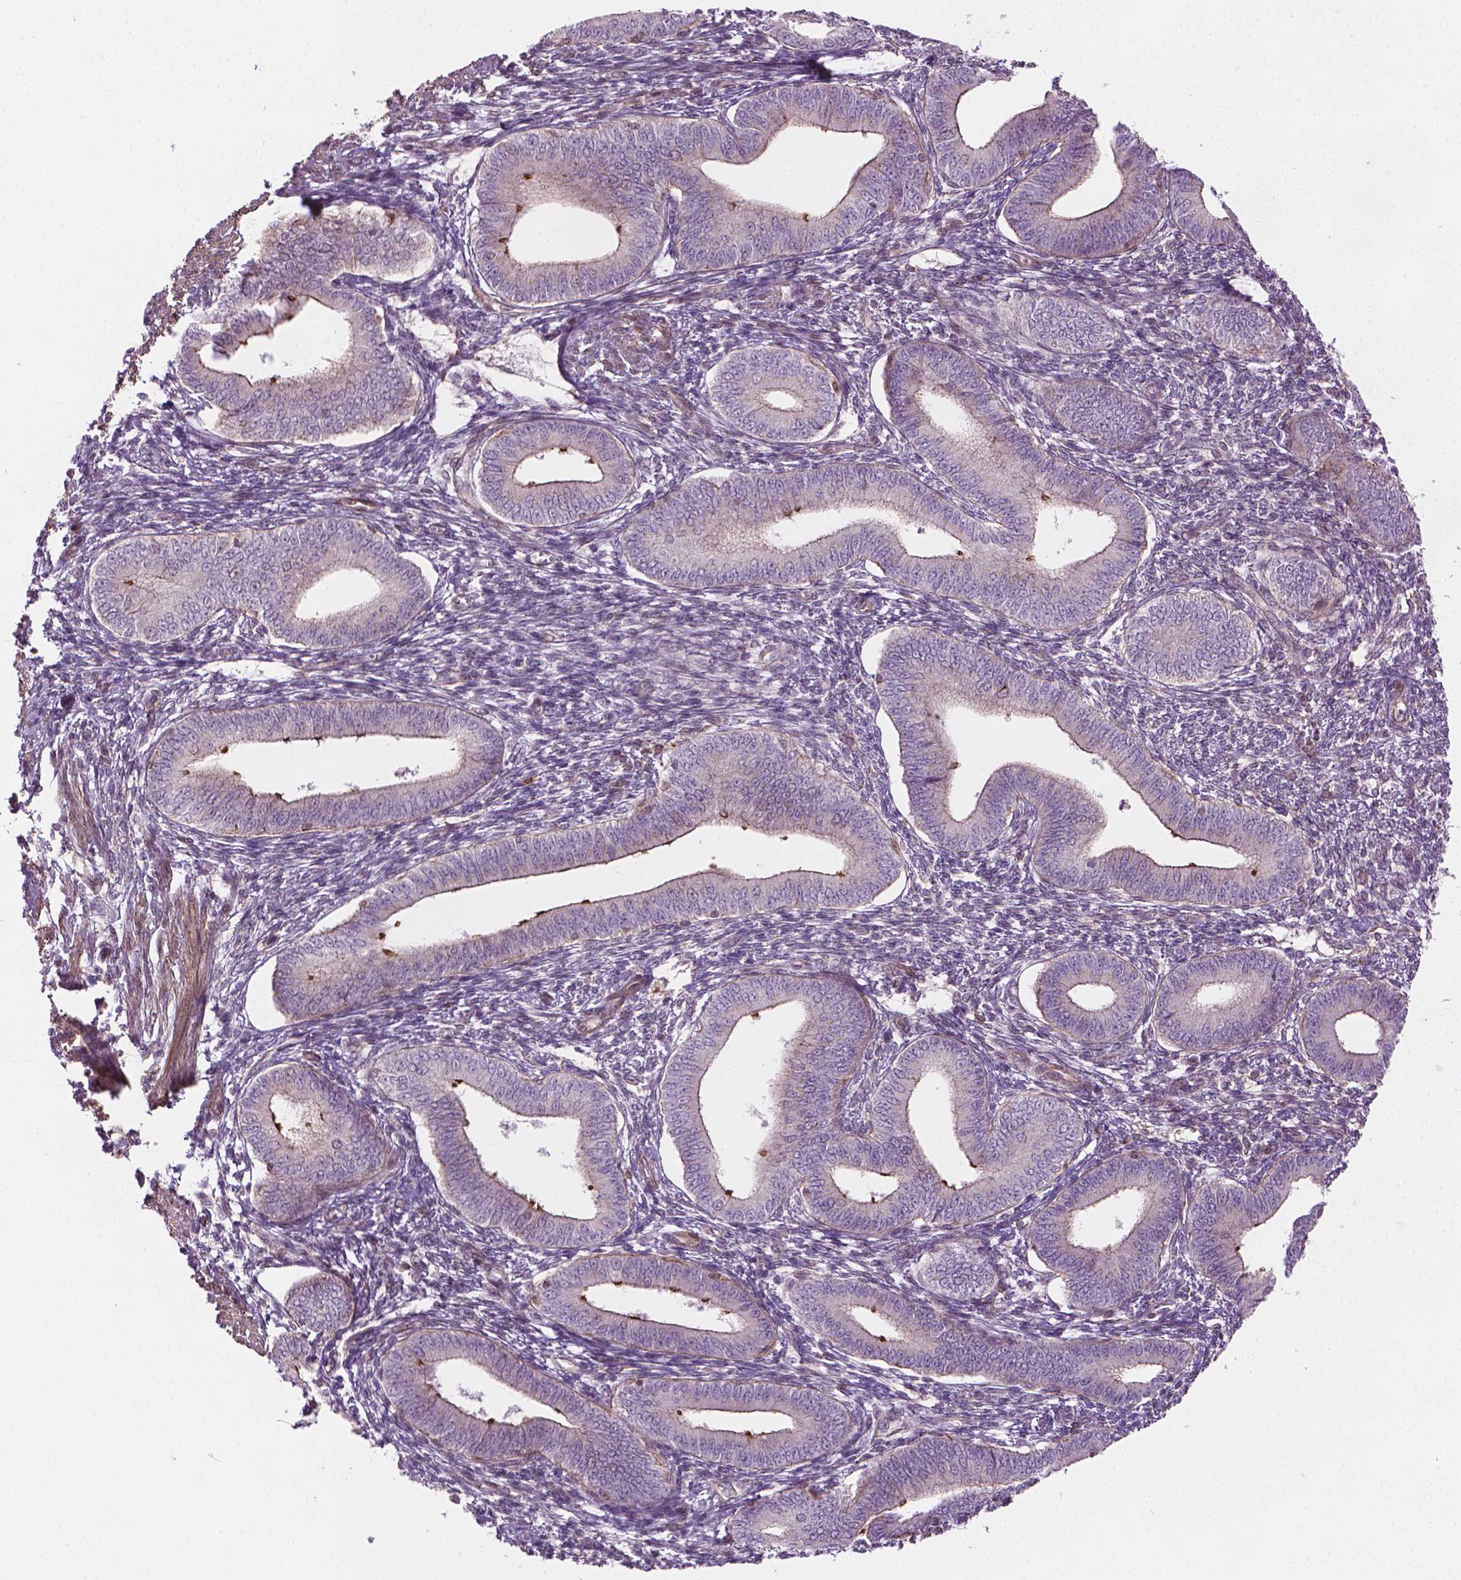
{"staining": {"intensity": "negative", "quantity": "none", "location": "none"}, "tissue": "endometrium", "cell_type": "Cells in endometrial stroma", "image_type": "normal", "snomed": [{"axis": "morphology", "description": "Normal tissue, NOS"}, {"axis": "topography", "description": "Endometrium"}], "caption": "IHC histopathology image of benign human endometrium stained for a protein (brown), which reveals no expression in cells in endometrial stroma.", "gene": "TCHP", "patient": {"sex": "female", "age": 42}}